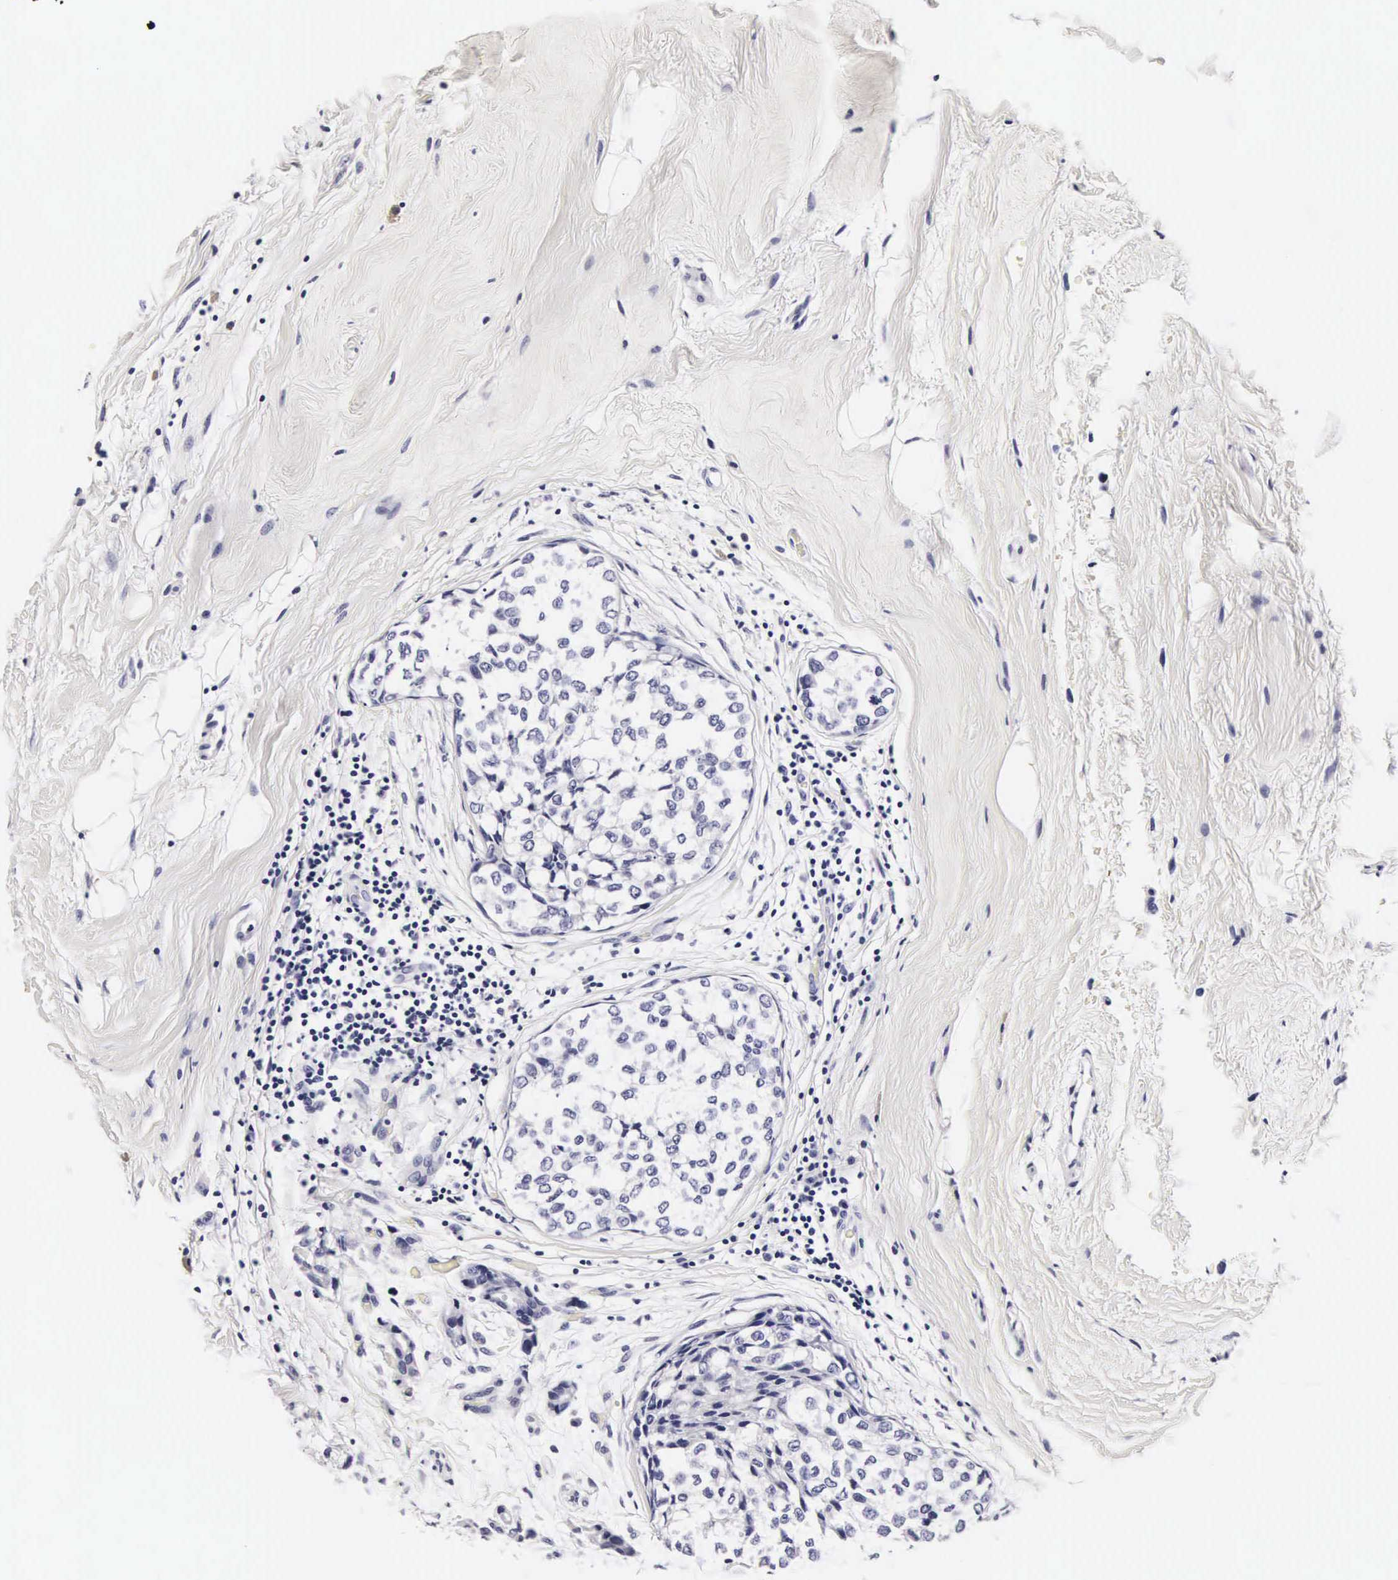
{"staining": {"intensity": "negative", "quantity": "none", "location": "none"}, "tissue": "breast cancer", "cell_type": "Tumor cells", "image_type": "cancer", "snomed": [{"axis": "morphology", "description": "Duct carcinoma"}, {"axis": "topography", "description": "Breast"}], "caption": "Immunohistochemical staining of human invasive ductal carcinoma (breast) exhibits no significant staining in tumor cells.", "gene": "RNASE6", "patient": {"sex": "female", "age": 69}}